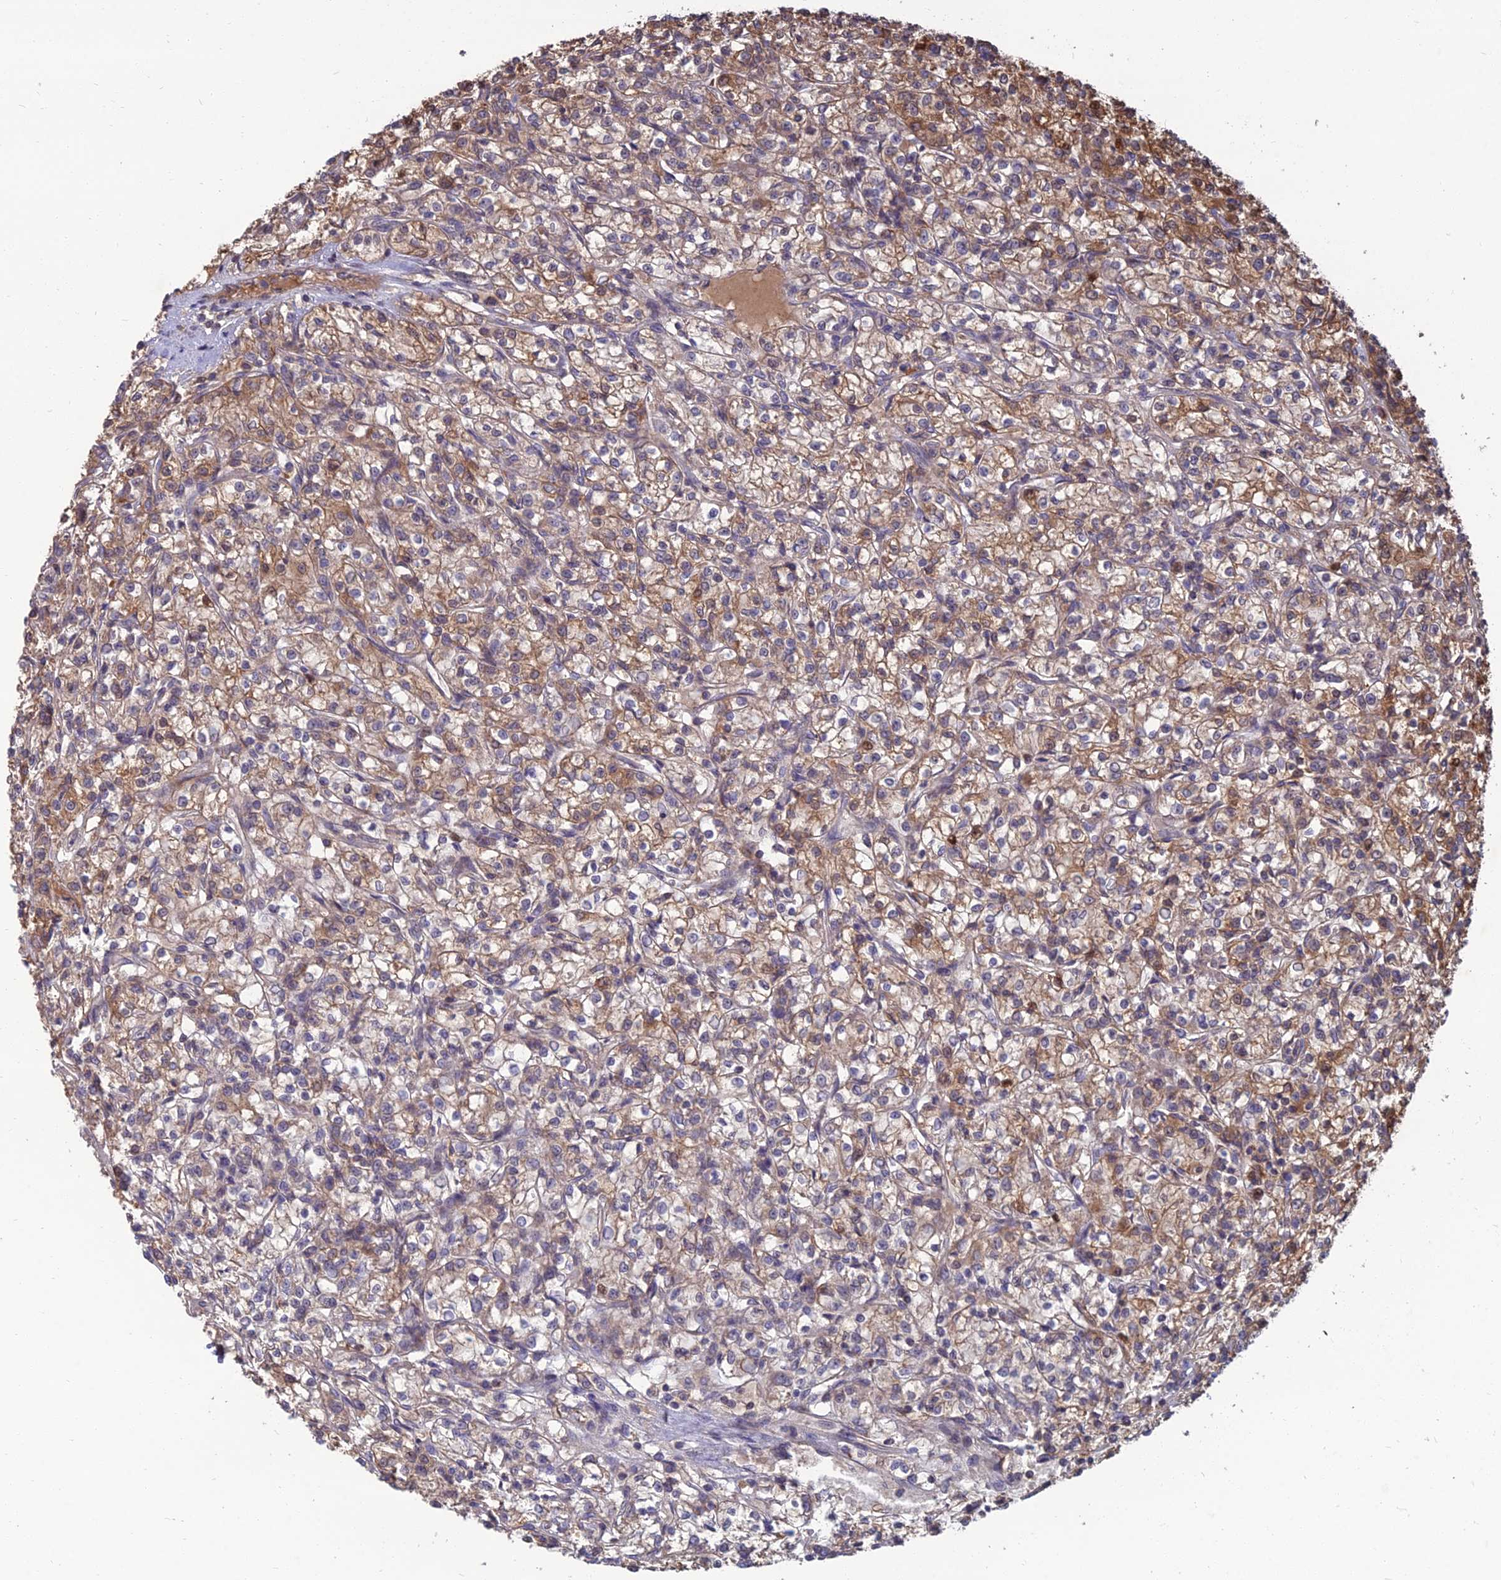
{"staining": {"intensity": "moderate", "quantity": "25%-75%", "location": "cytoplasmic/membranous"}, "tissue": "renal cancer", "cell_type": "Tumor cells", "image_type": "cancer", "snomed": [{"axis": "morphology", "description": "Adenocarcinoma, NOS"}, {"axis": "topography", "description": "Kidney"}], "caption": "Immunohistochemical staining of renal cancer (adenocarcinoma) reveals medium levels of moderate cytoplasmic/membranous protein staining in about 25%-75% of tumor cells.", "gene": "OPA3", "patient": {"sex": "female", "age": 59}}